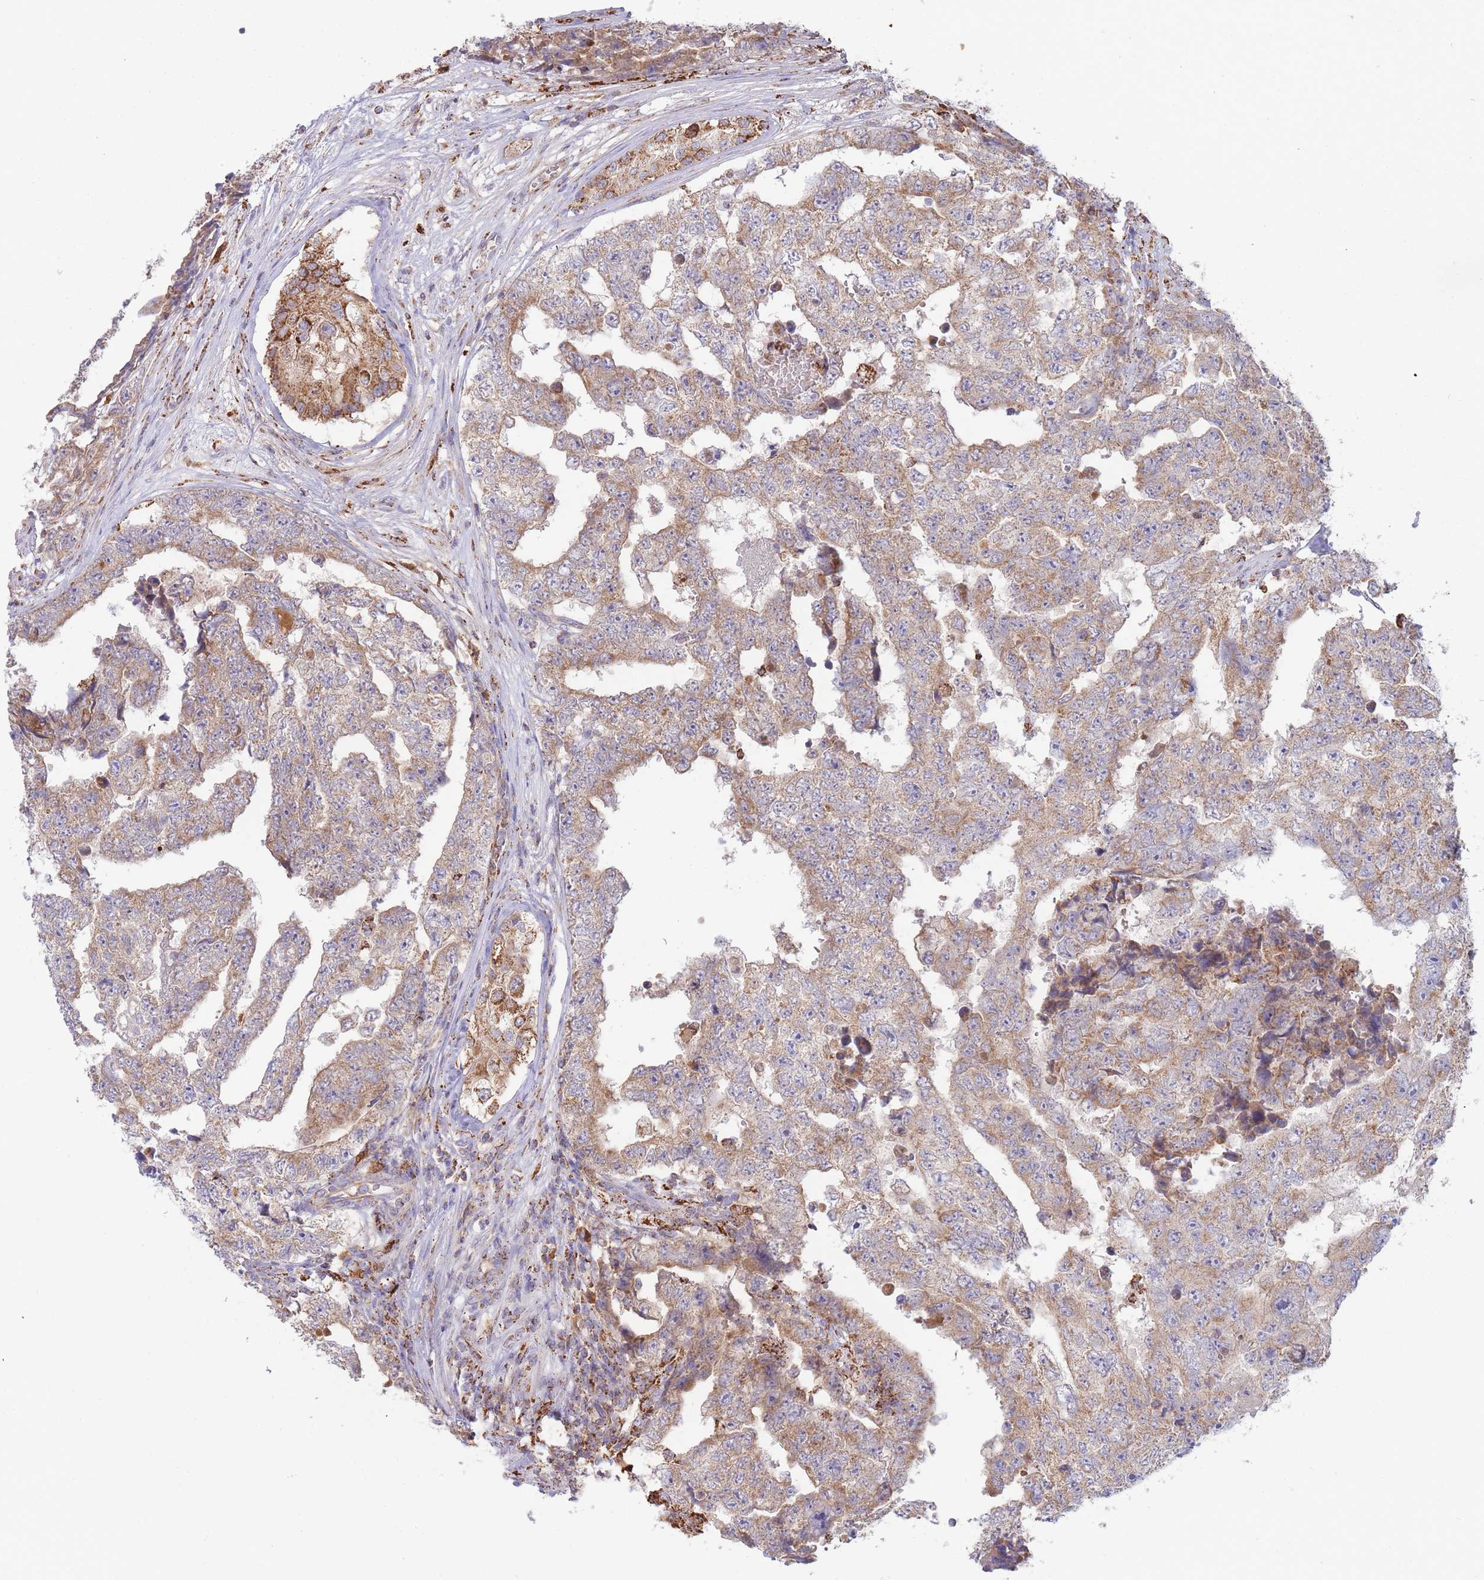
{"staining": {"intensity": "moderate", "quantity": ">75%", "location": "cytoplasmic/membranous"}, "tissue": "testis cancer", "cell_type": "Tumor cells", "image_type": "cancer", "snomed": [{"axis": "morphology", "description": "Carcinoma, Embryonal, NOS"}, {"axis": "topography", "description": "Testis"}], "caption": "High-magnification brightfield microscopy of testis cancer (embryonal carcinoma) stained with DAB (brown) and counterstained with hematoxylin (blue). tumor cells exhibit moderate cytoplasmic/membranous staining is identified in about>75% of cells.", "gene": "MRPL17", "patient": {"sex": "male", "age": 25}}